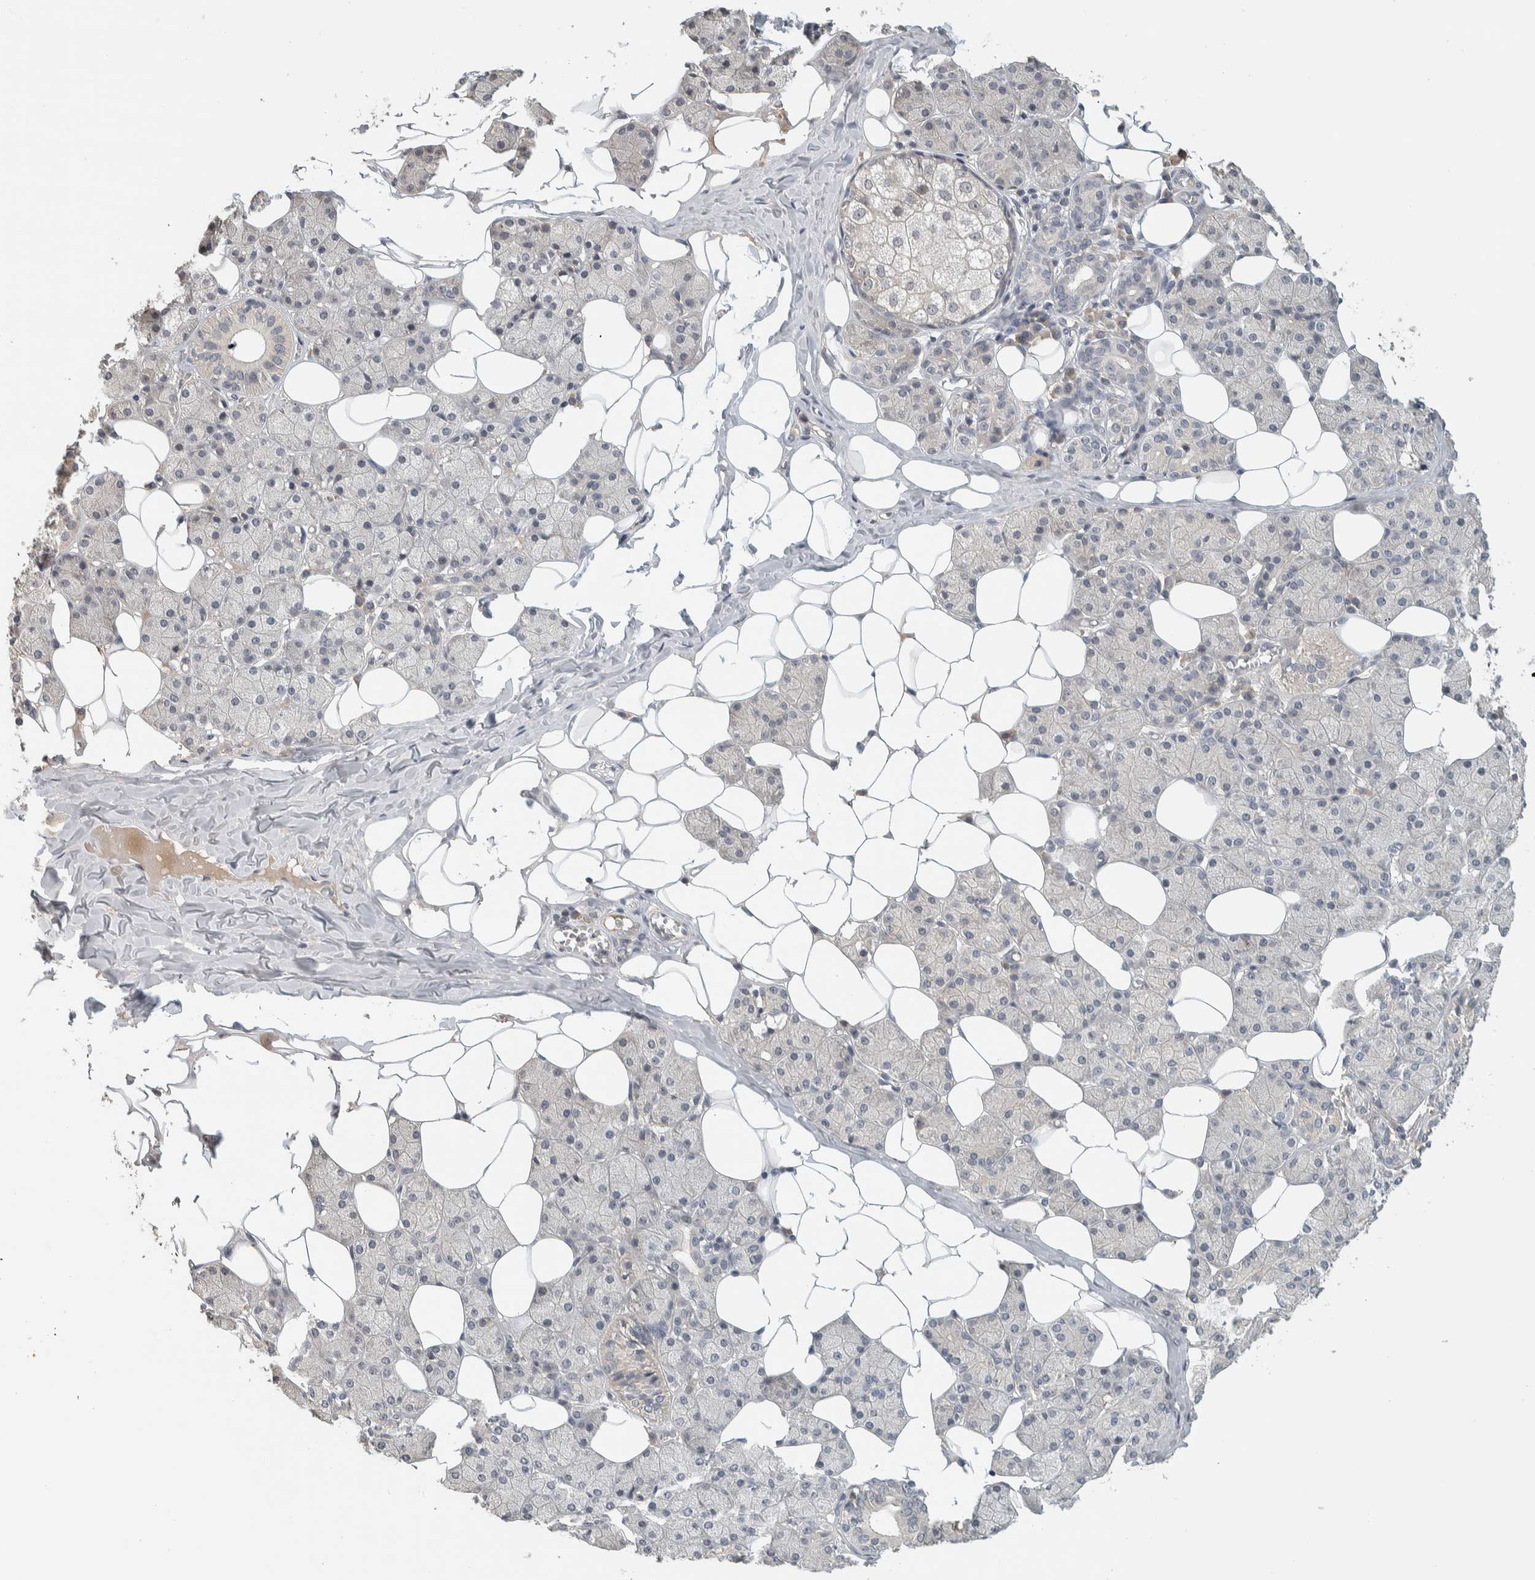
{"staining": {"intensity": "negative", "quantity": "none", "location": "none"}, "tissue": "salivary gland", "cell_type": "Glandular cells", "image_type": "normal", "snomed": [{"axis": "morphology", "description": "Normal tissue, NOS"}, {"axis": "topography", "description": "Salivary gland"}], "caption": "Histopathology image shows no protein expression in glandular cells of benign salivary gland.", "gene": "AFP", "patient": {"sex": "female", "age": 33}}